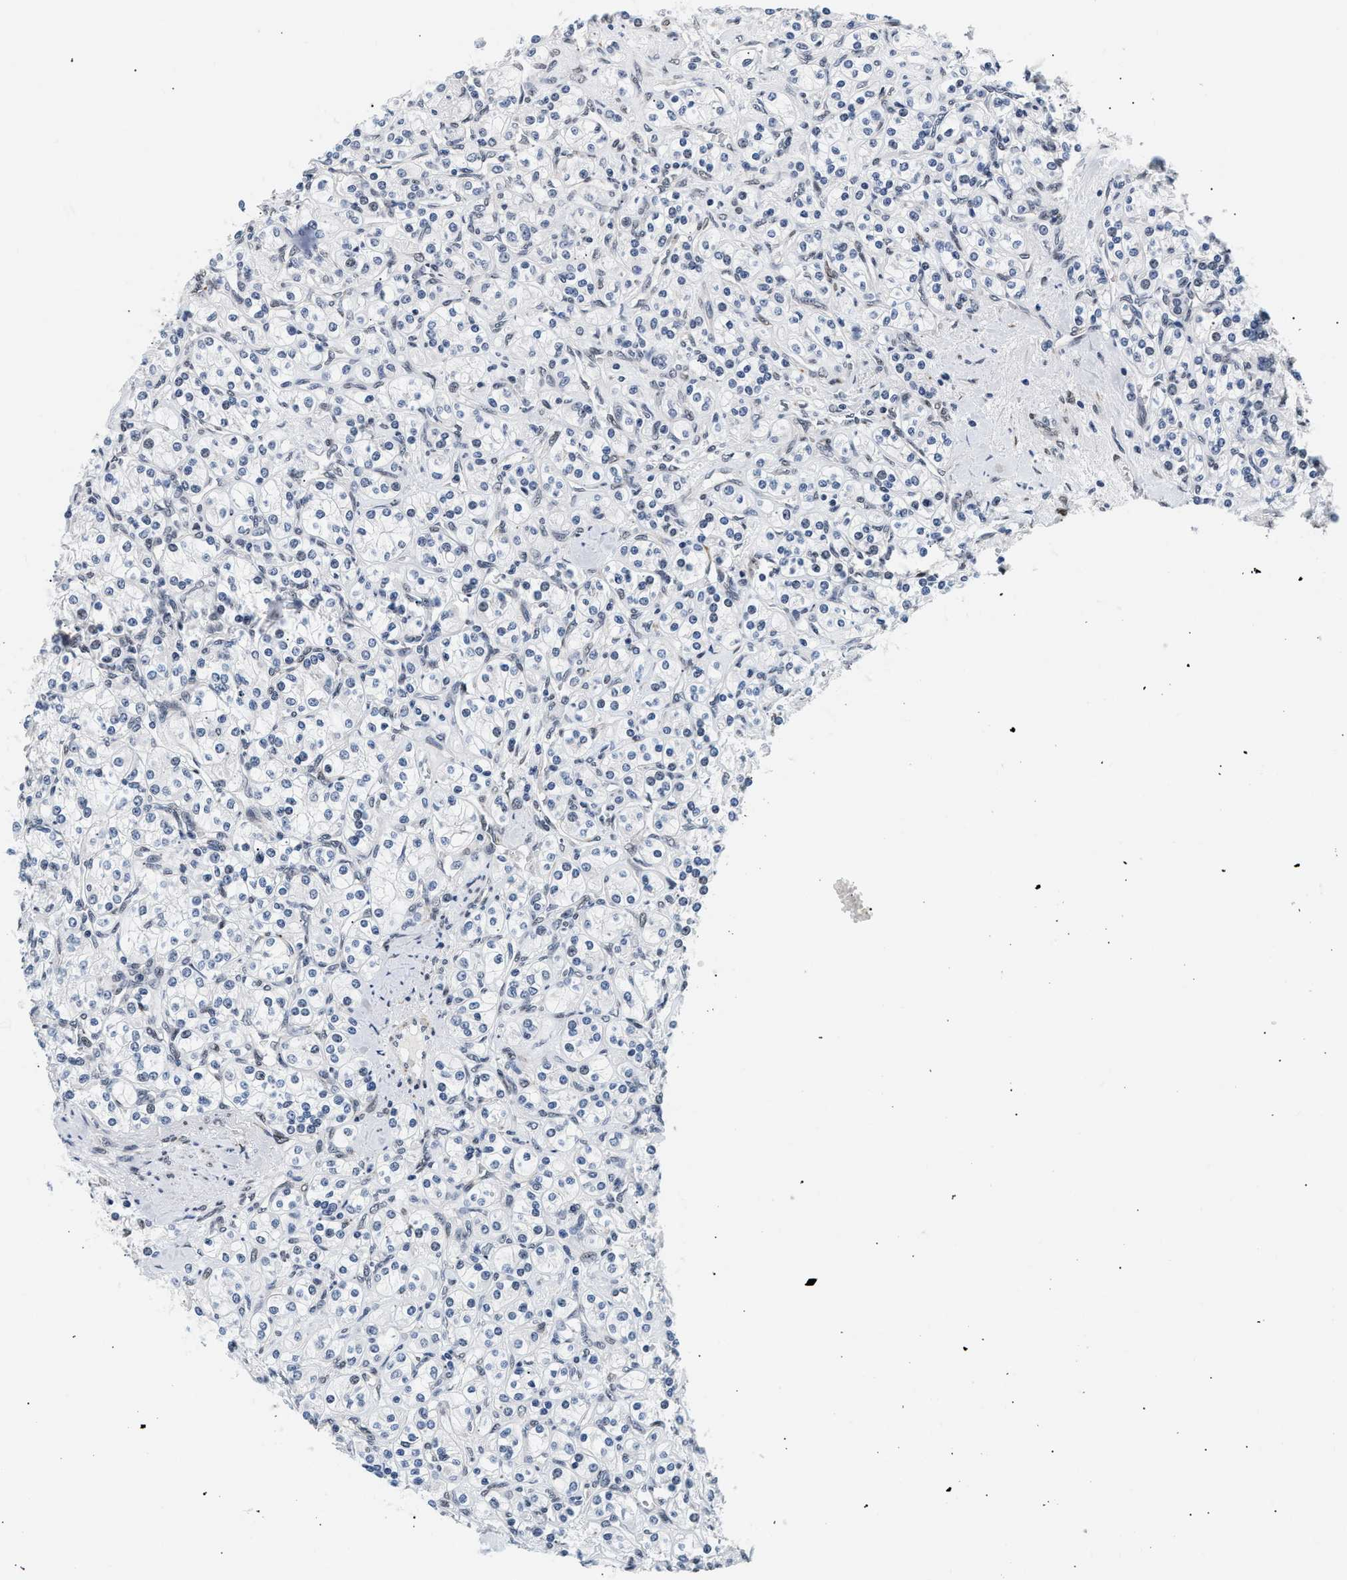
{"staining": {"intensity": "negative", "quantity": "none", "location": "none"}, "tissue": "renal cancer", "cell_type": "Tumor cells", "image_type": "cancer", "snomed": [{"axis": "morphology", "description": "Adenocarcinoma, NOS"}, {"axis": "topography", "description": "Kidney"}], "caption": "DAB (3,3'-diaminobenzidine) immunohistochemical staining of human renal cancer displays no significant positivity in tumor cells.", "gene": "THOC1", "patient": {"sex": "male", "age": 77}}